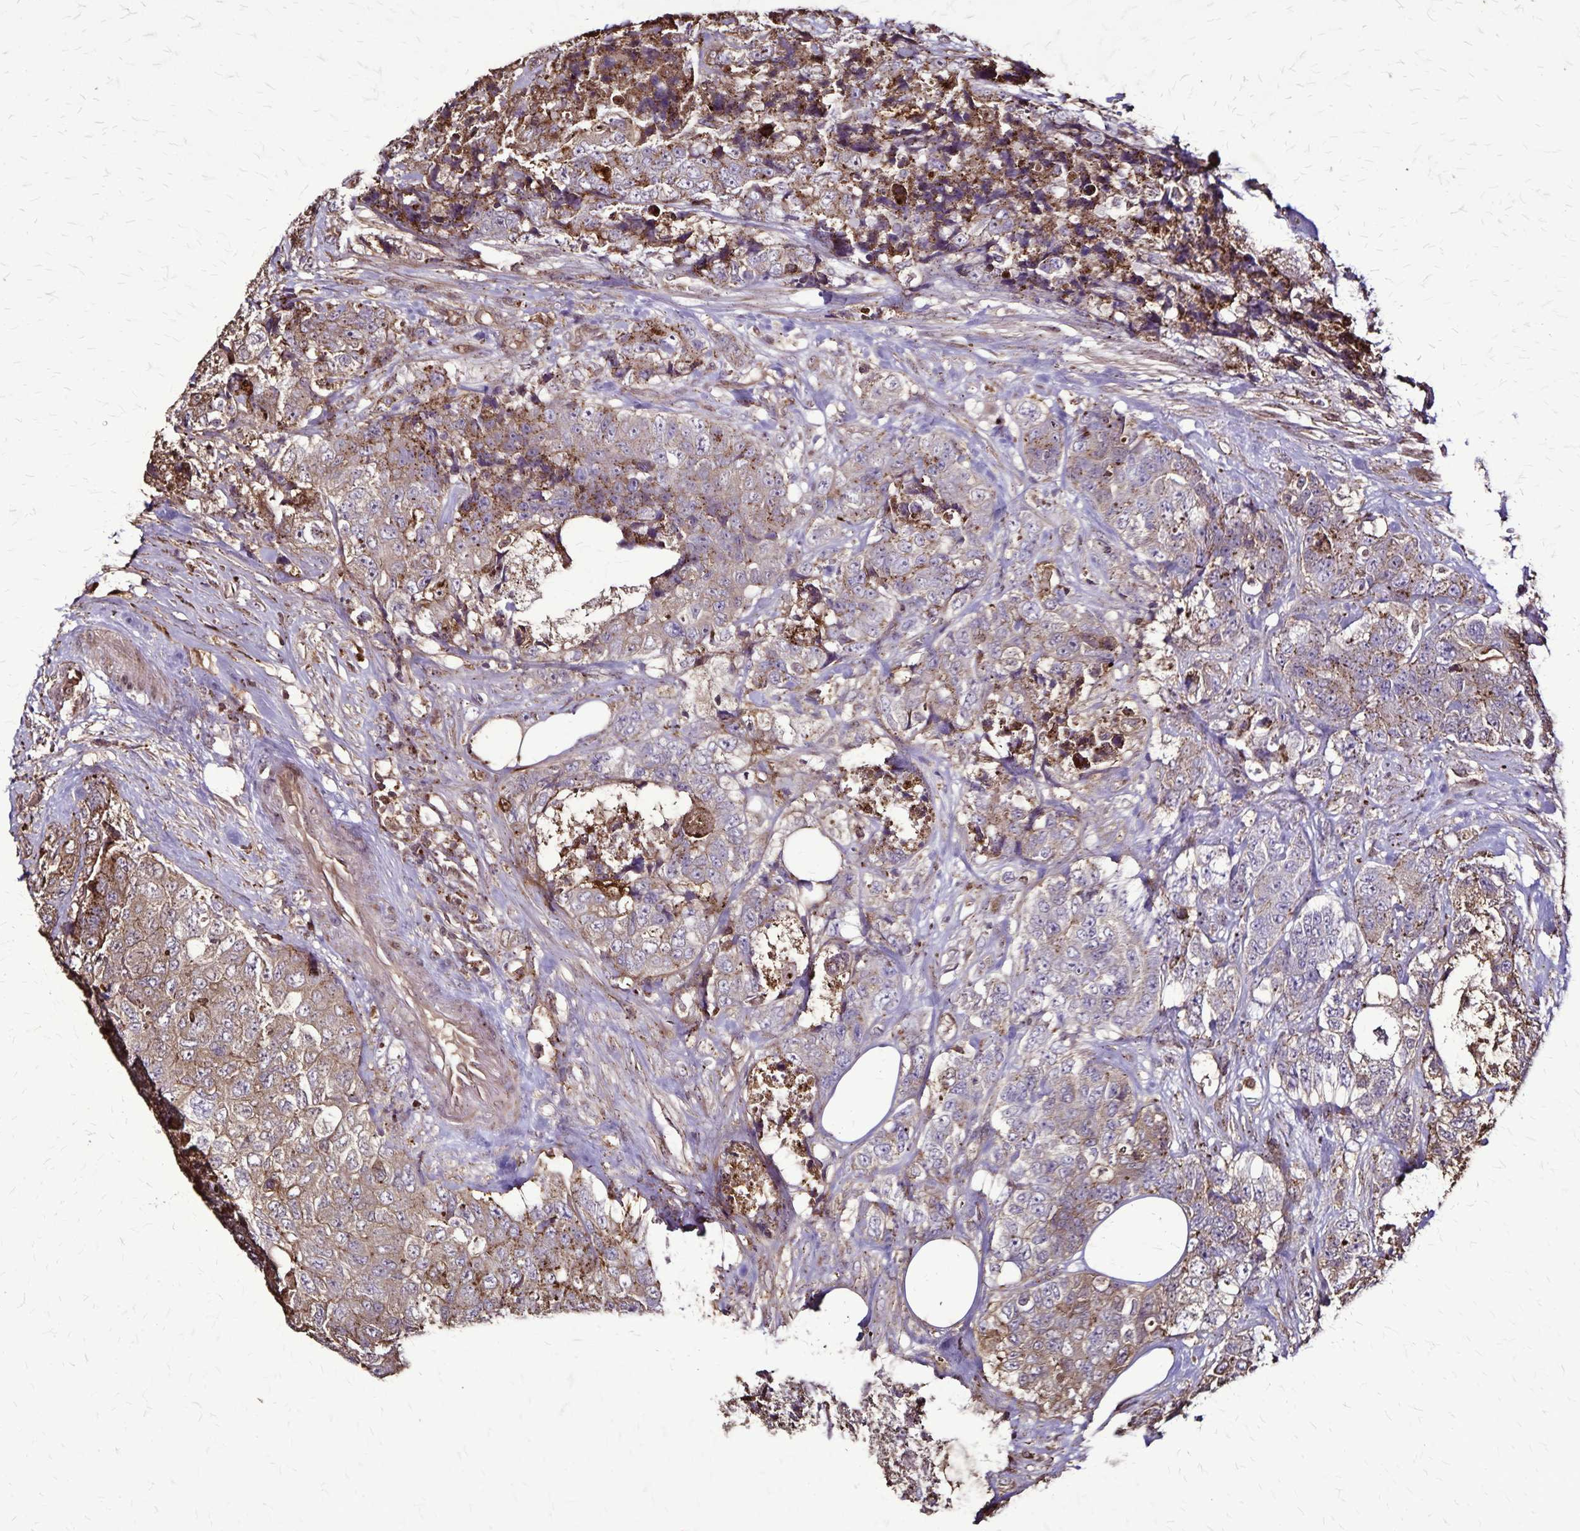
{"staining": {"intensity": "moderate", "quantity": "25%-75%", "location": "cytoplasmic/membranous"}, "tissue": "urothelial cancer", "cell_type": "Tumor cells", "image_type": "cancer", "snomed": [{"axis": "morphology", "description": "Urothelial carcinoma, High grade"}, {"axis": "topography", "description": "Urinary bladder"}], "caption": "Moderate cytoplasmic/membranous staining is appreciated in about 25%-75% of tumor cells in urothelial cancer.", "gene": "CHMP1B", "patient": {"sex": "female", "age": 78}}